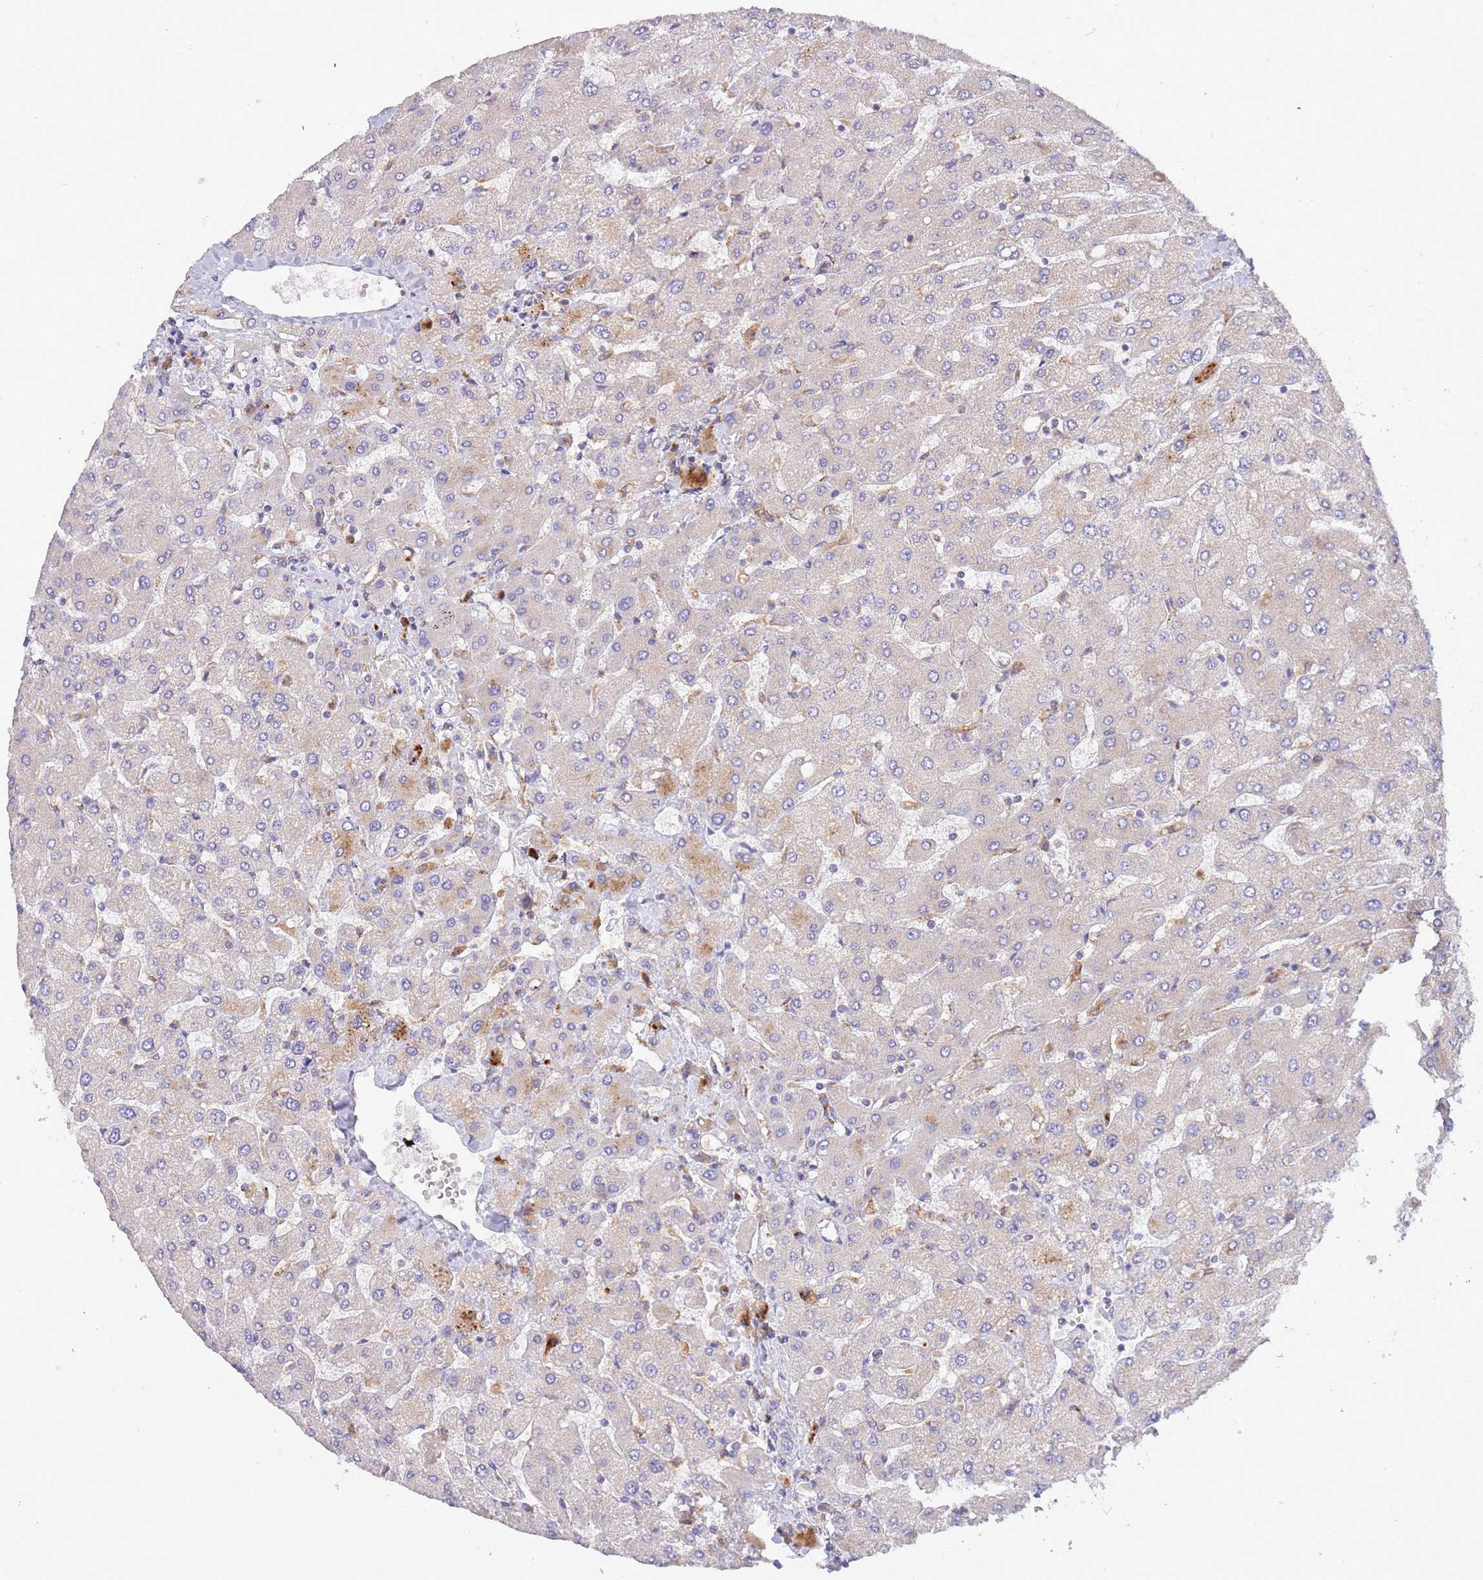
{"staining": {"intensity": "negative", "quantity": "none", "location": "none"}, "tissue": "liver", "cell_type": "Cholangiocytes", "image_type": "normal", "snomed": [{"axis": "morphology", "description": "Normal tissue, NOS"}, {"axis": "topography", "description": "Liver"}], "caption": "Immunohistochemical staining of unremarkable human liver demonstrates no significant positivity in cholangiocytes.", "gene": "ARMCX6", "patient": {"sex": "male", "age": 55}}